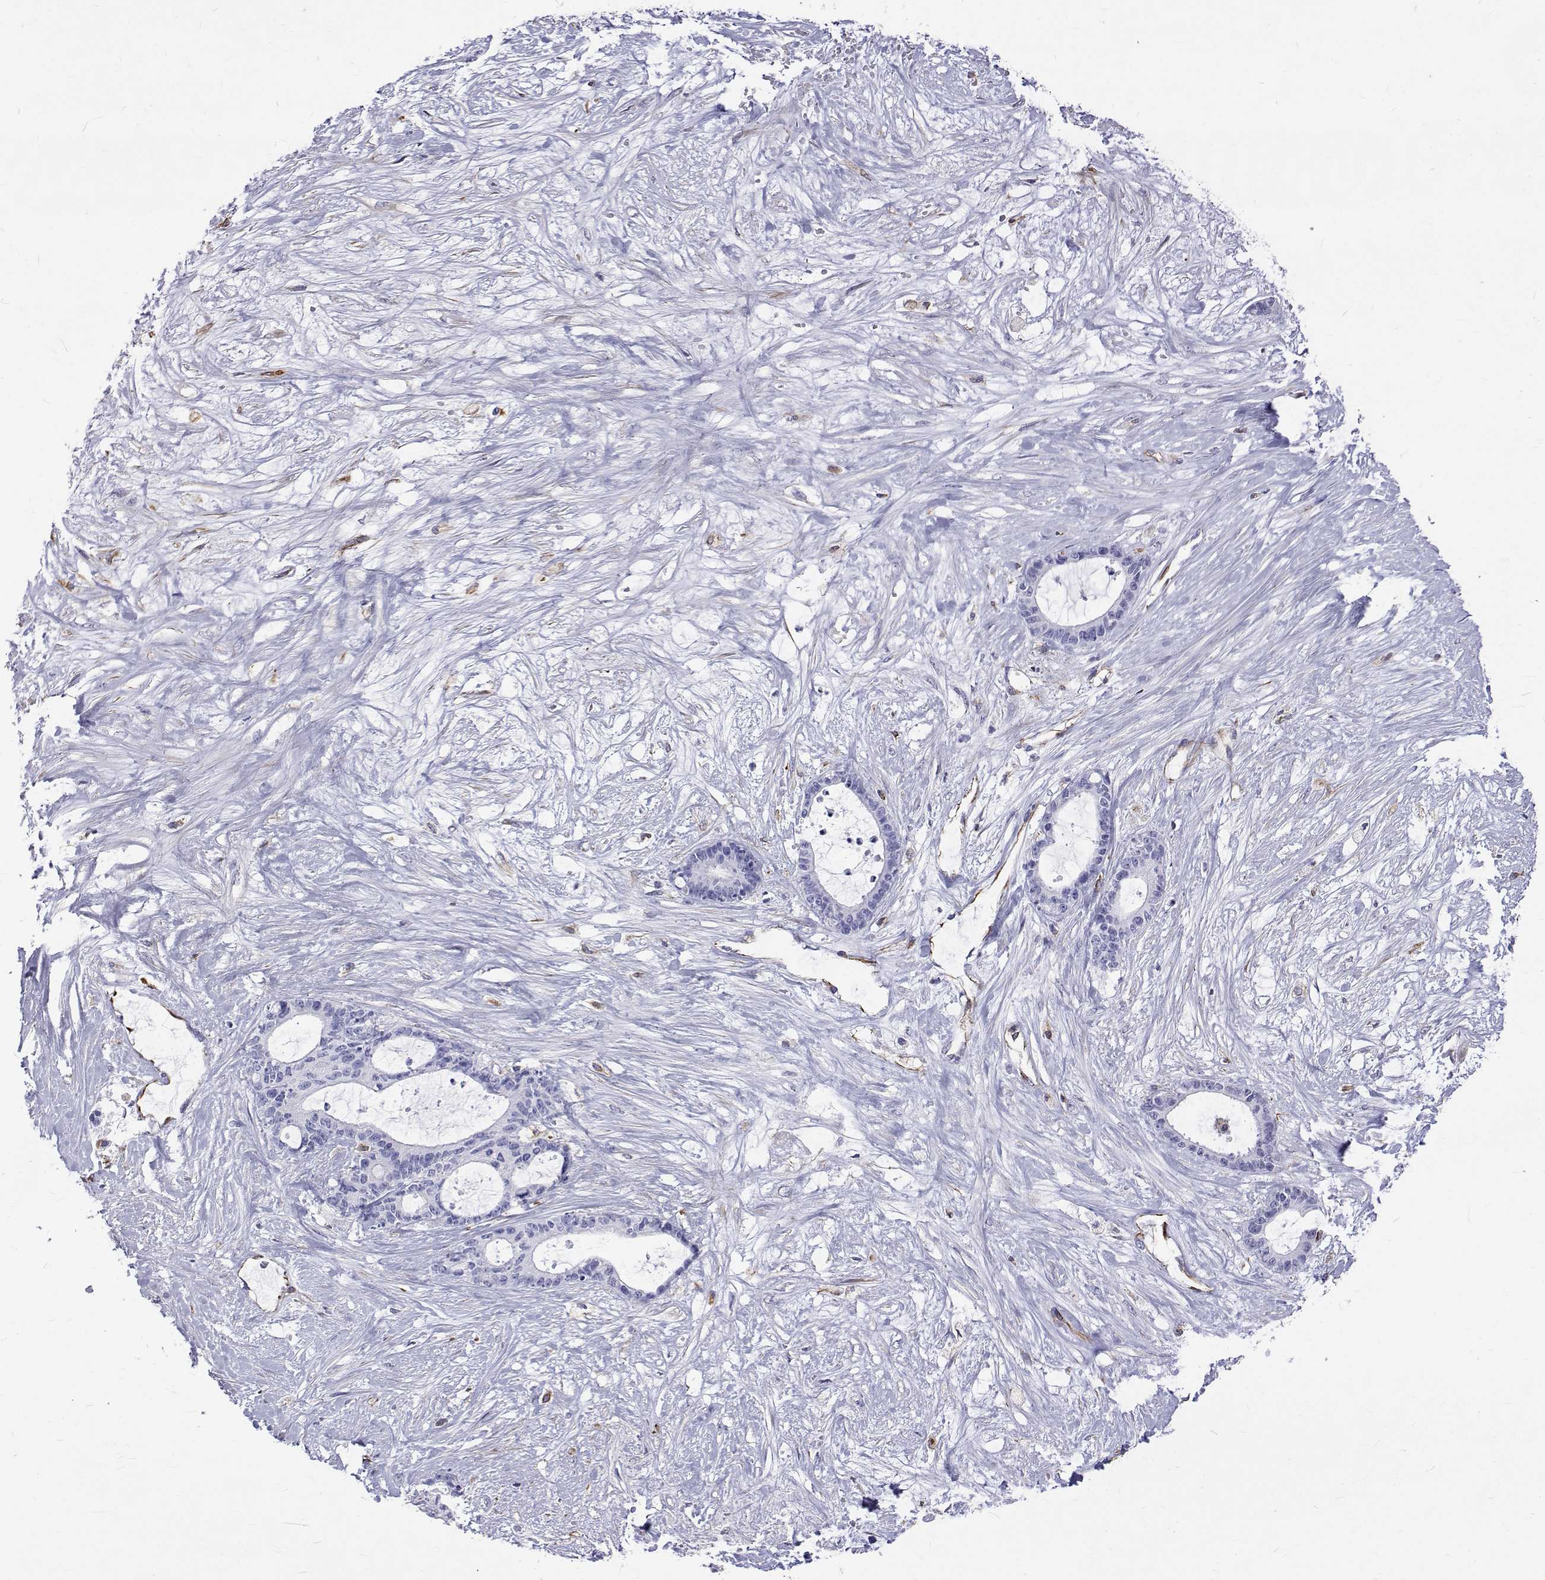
{"staining": {"intensity": "negative", "quantity": "none", "location": "none"}, "tissue": "liver cancer", "cell_type": "Tumor cells", "image_type": "cancer", "snomed": [{"axis": "morphology", "description": "Normal tissue, NOS"}, {"axis": "morphology", "description": "Cholangiocarcinoma"}, {"axis": "topography", "description": "Liver"}, {"axis": "topography", "description": "Peripheral nerve tissue"}], "caption": "Immunohistochemistry (IHC) photomicrograph of neoplastic tissue: human cholangiocarcinoma (liver) stained with DAB (3,3'-diaminobenzidine) exhibits no significant protein positivity in tumor cells. The staining is performed using DAB brown chromogen with nuclei counter-stained in using hematoxylin.", "gene": "OPRPN", "patient": {"sex": "female", "age": 73}}